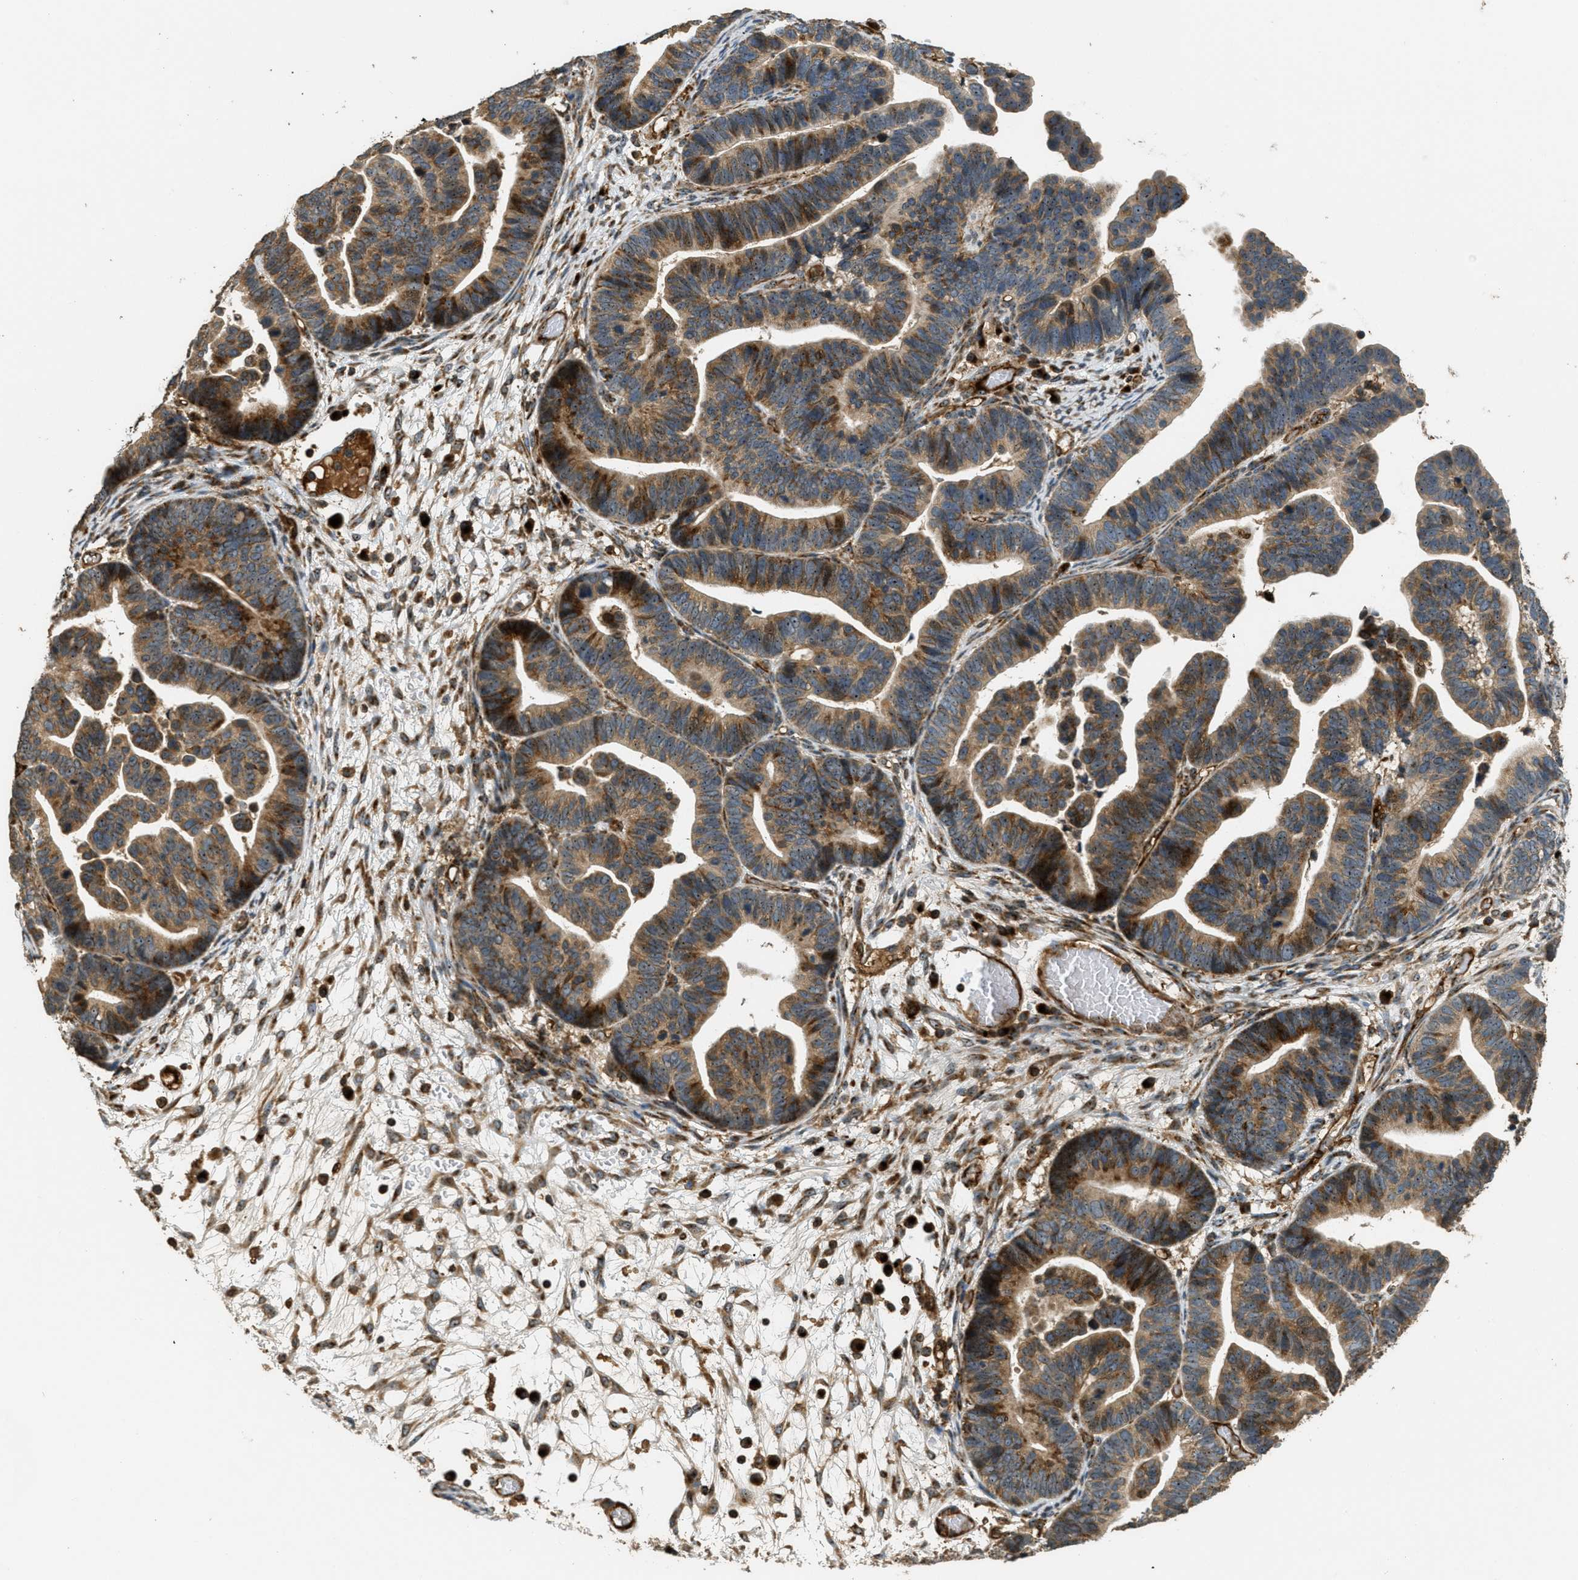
{"staining": {"intensity": "moderate", "quantity": ">75%", "location": "cytoplasmic/membranous,nuclear"}, "tissue": "ovarian cancer", "cell_type": "Tumor cells", "image_type": "cancer", "snomed": [{"axis": "morphology", "description": "Cystadenocarcinoma, serous, NOS"}, {"axis": "topography", "description": "Ovary"}], "caption": "An image of ovarian serous cystadenocarcinoma stained for a protein demonstrates moderate cytoplasmic/membranous and nuclear brown staining in tumor cells.", "gene": "LRP12", "patient": {"sex": "female", "age": 56}}